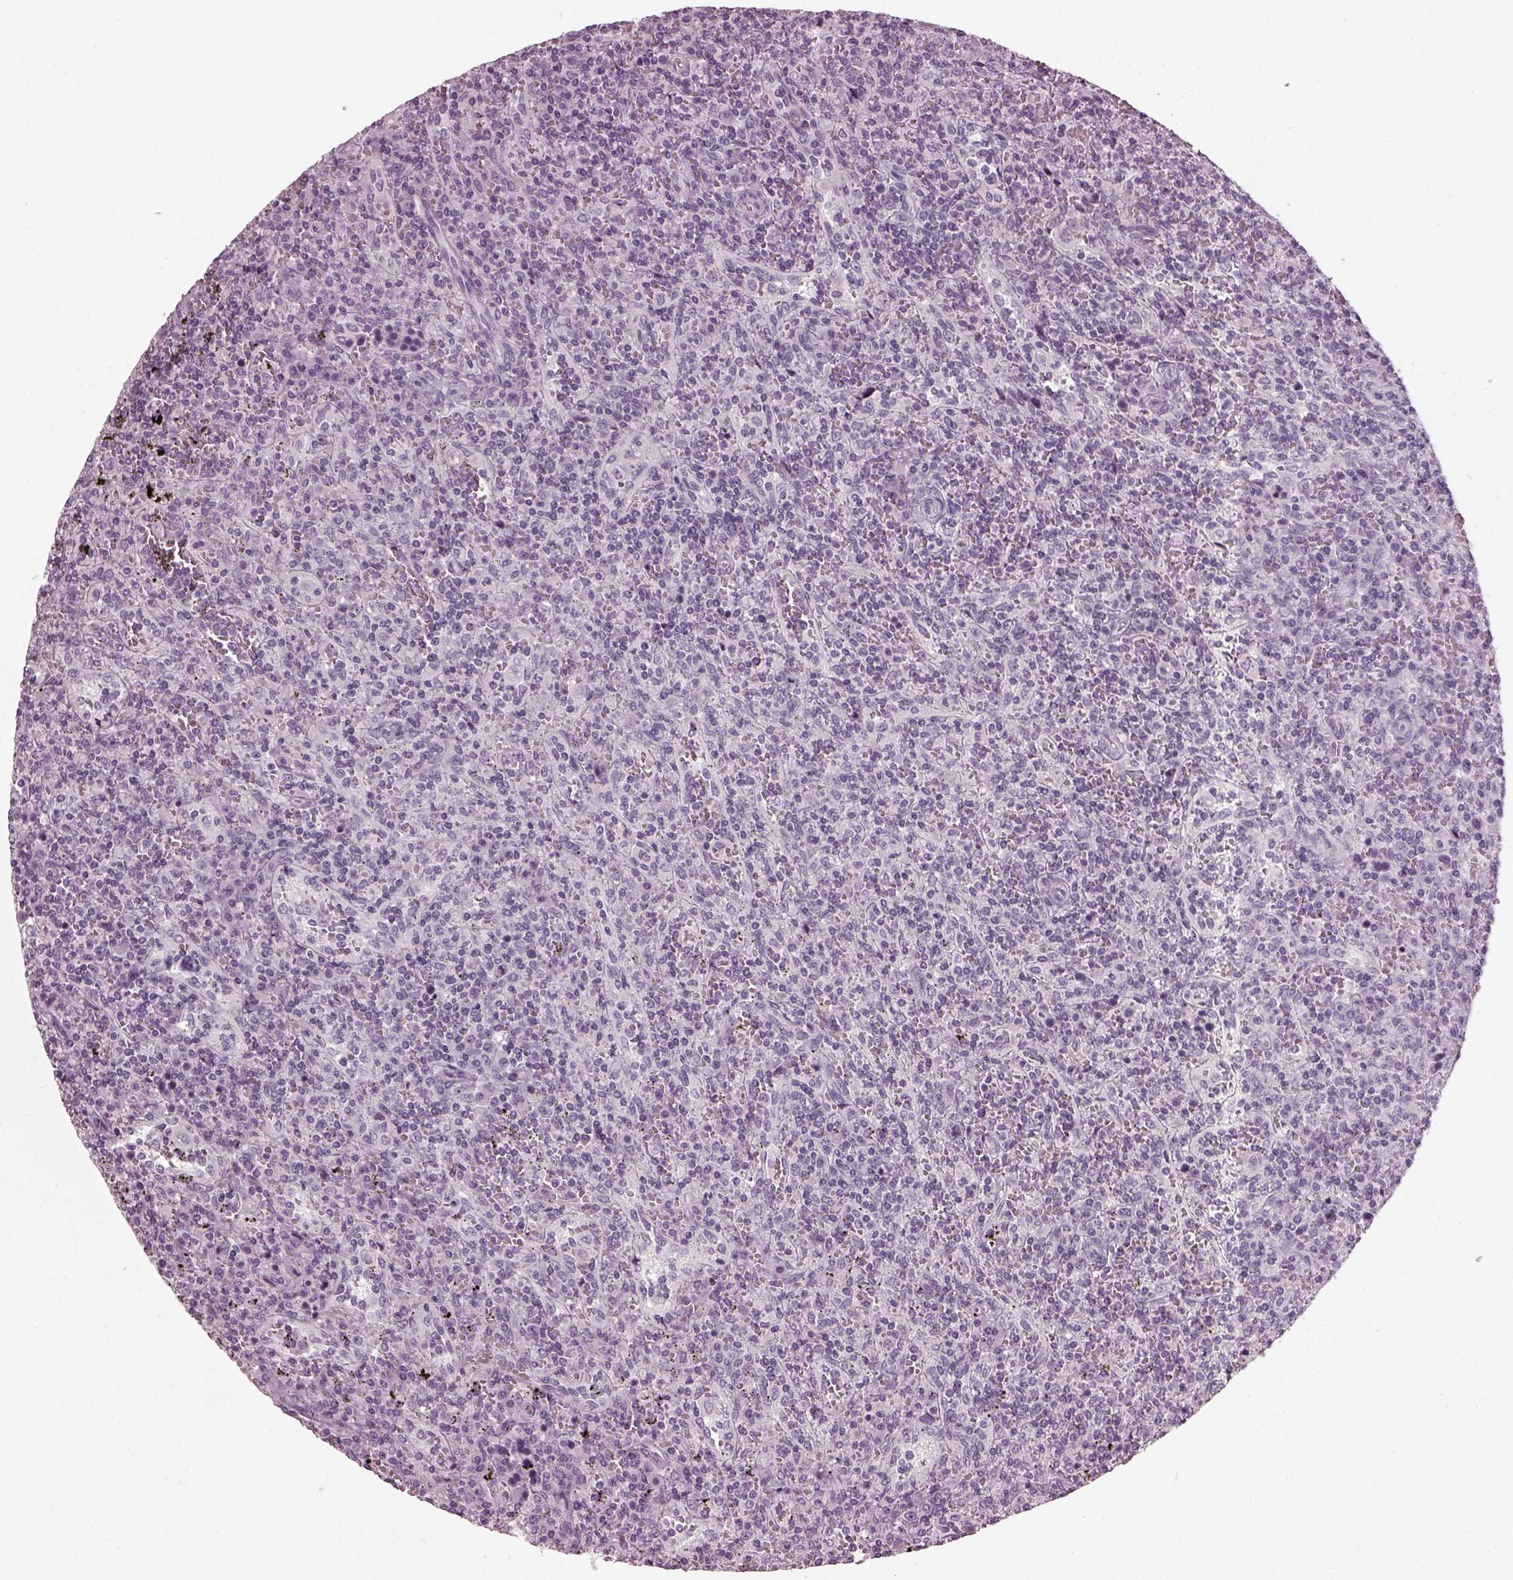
{"staining": {"intensity": "negative", "quantity": "none", "location": "none"}, "tissue": "lymphoma", "cell_type": "Tumor cells", "image_type": "cancer", "snomed": [{"axis": "morphology", "description": "Malignant lymphoma, non-Hodgkin's type, Low grade"}, {"axis": "topography", "description": "Spleen"}], "caption": "Tumor cells show no significant protein positivity in malignant lymphoma, non-Hodgkin's type (low-grade).", "gene": "DPYSL5", "patient": {"sex": "male", "age": 62}}